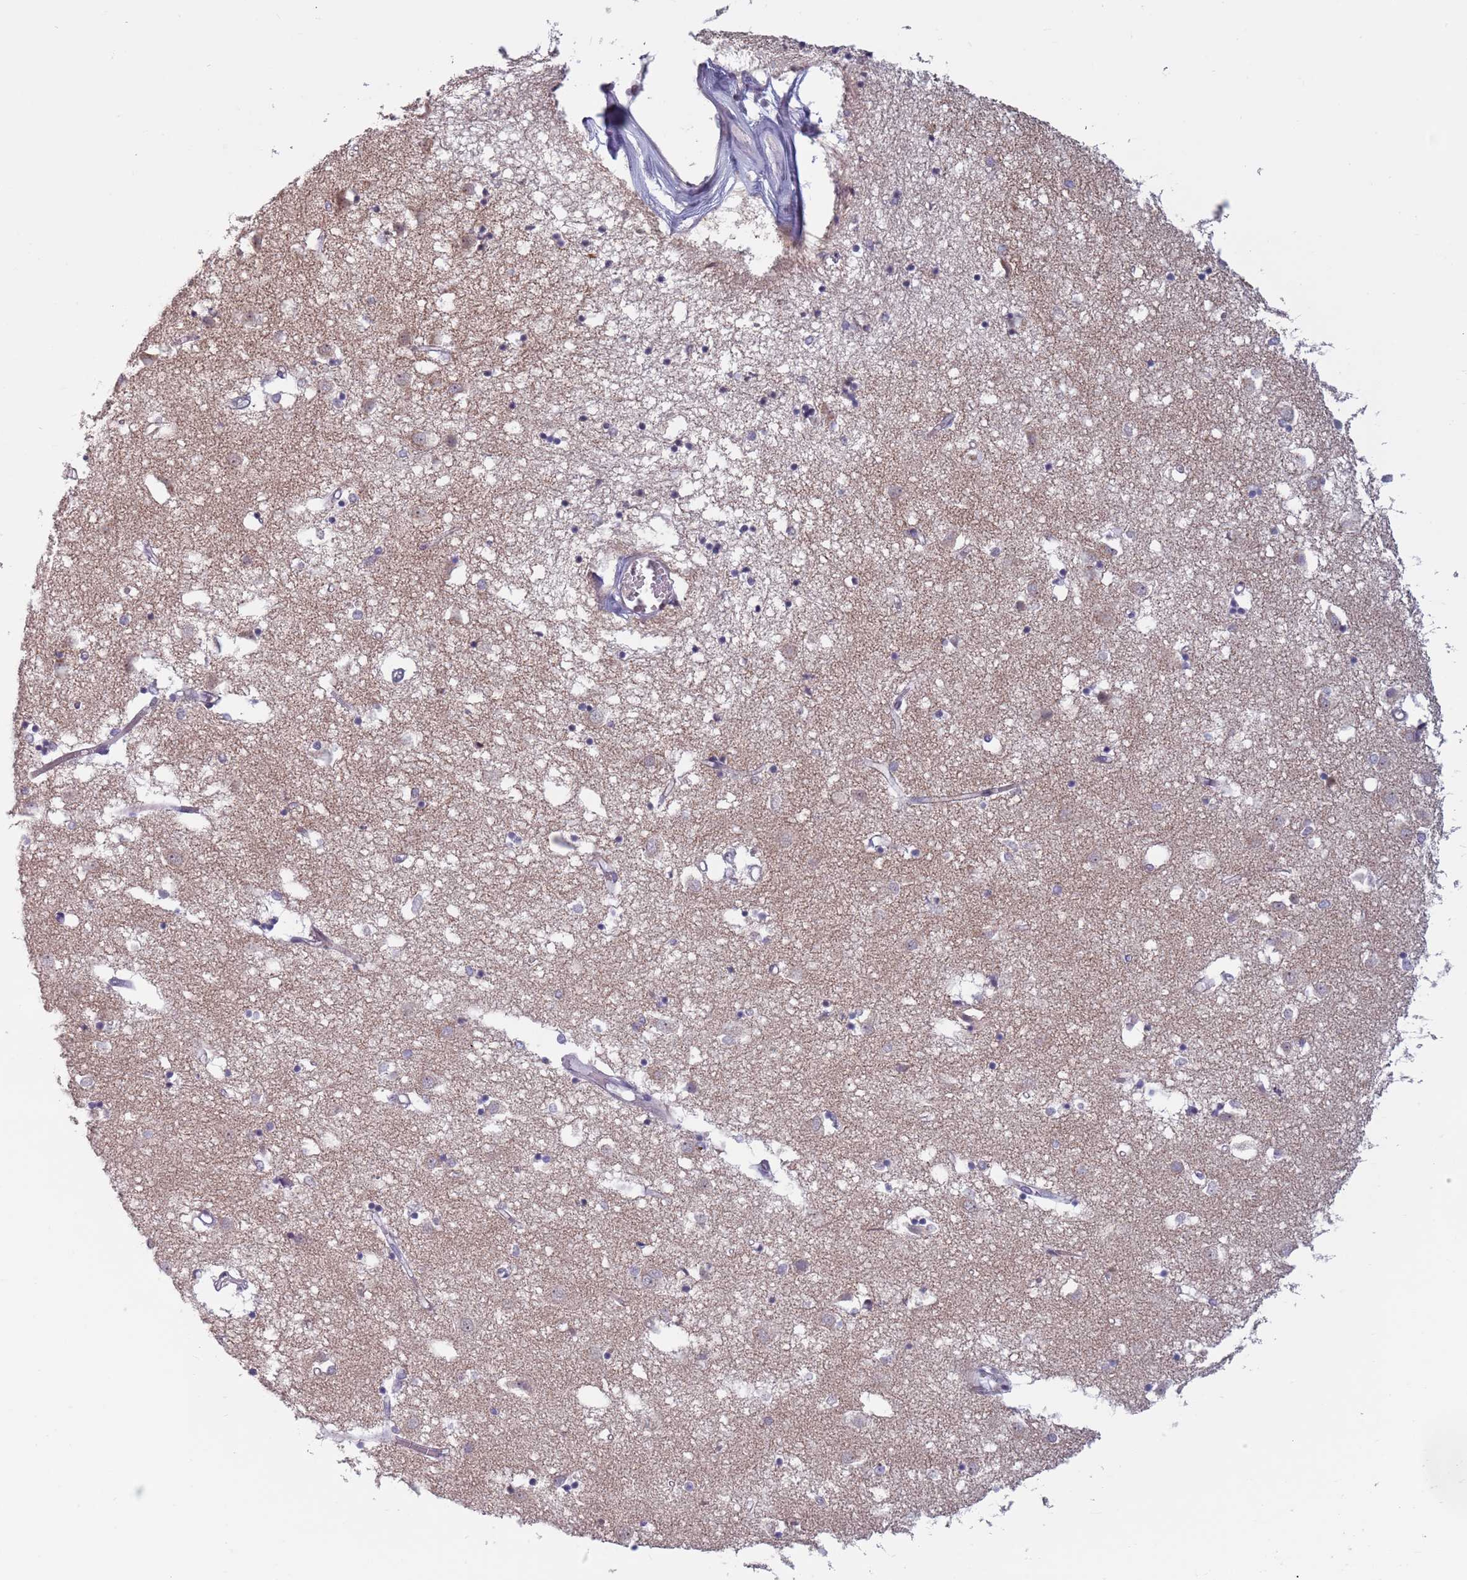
{"staining": {"intensity": "negative", "quantity": "none", "location": "none"}, "tissue": "caudate", "cell_type": "Glial cells", "image_type": "normal", "snomed": [{"axis": "morphology", "description": "Normal tissue, NOS"}, {"axis": "topography", "description": "Lateral ventricle wall"}], "caption": "Immunohistochemistry micrograph of unremarkable caudate: caudate stained with DAB (3,3'-diaminobenzidine) demonstrates no significant protein staining in glial cells. (DAB (3,3'-diaminobenzidine) IHC visualized using brightfield microscopy, high magnification).", "gene": "CLNS1A", "patient": {"sex": "male", "age": 70}}